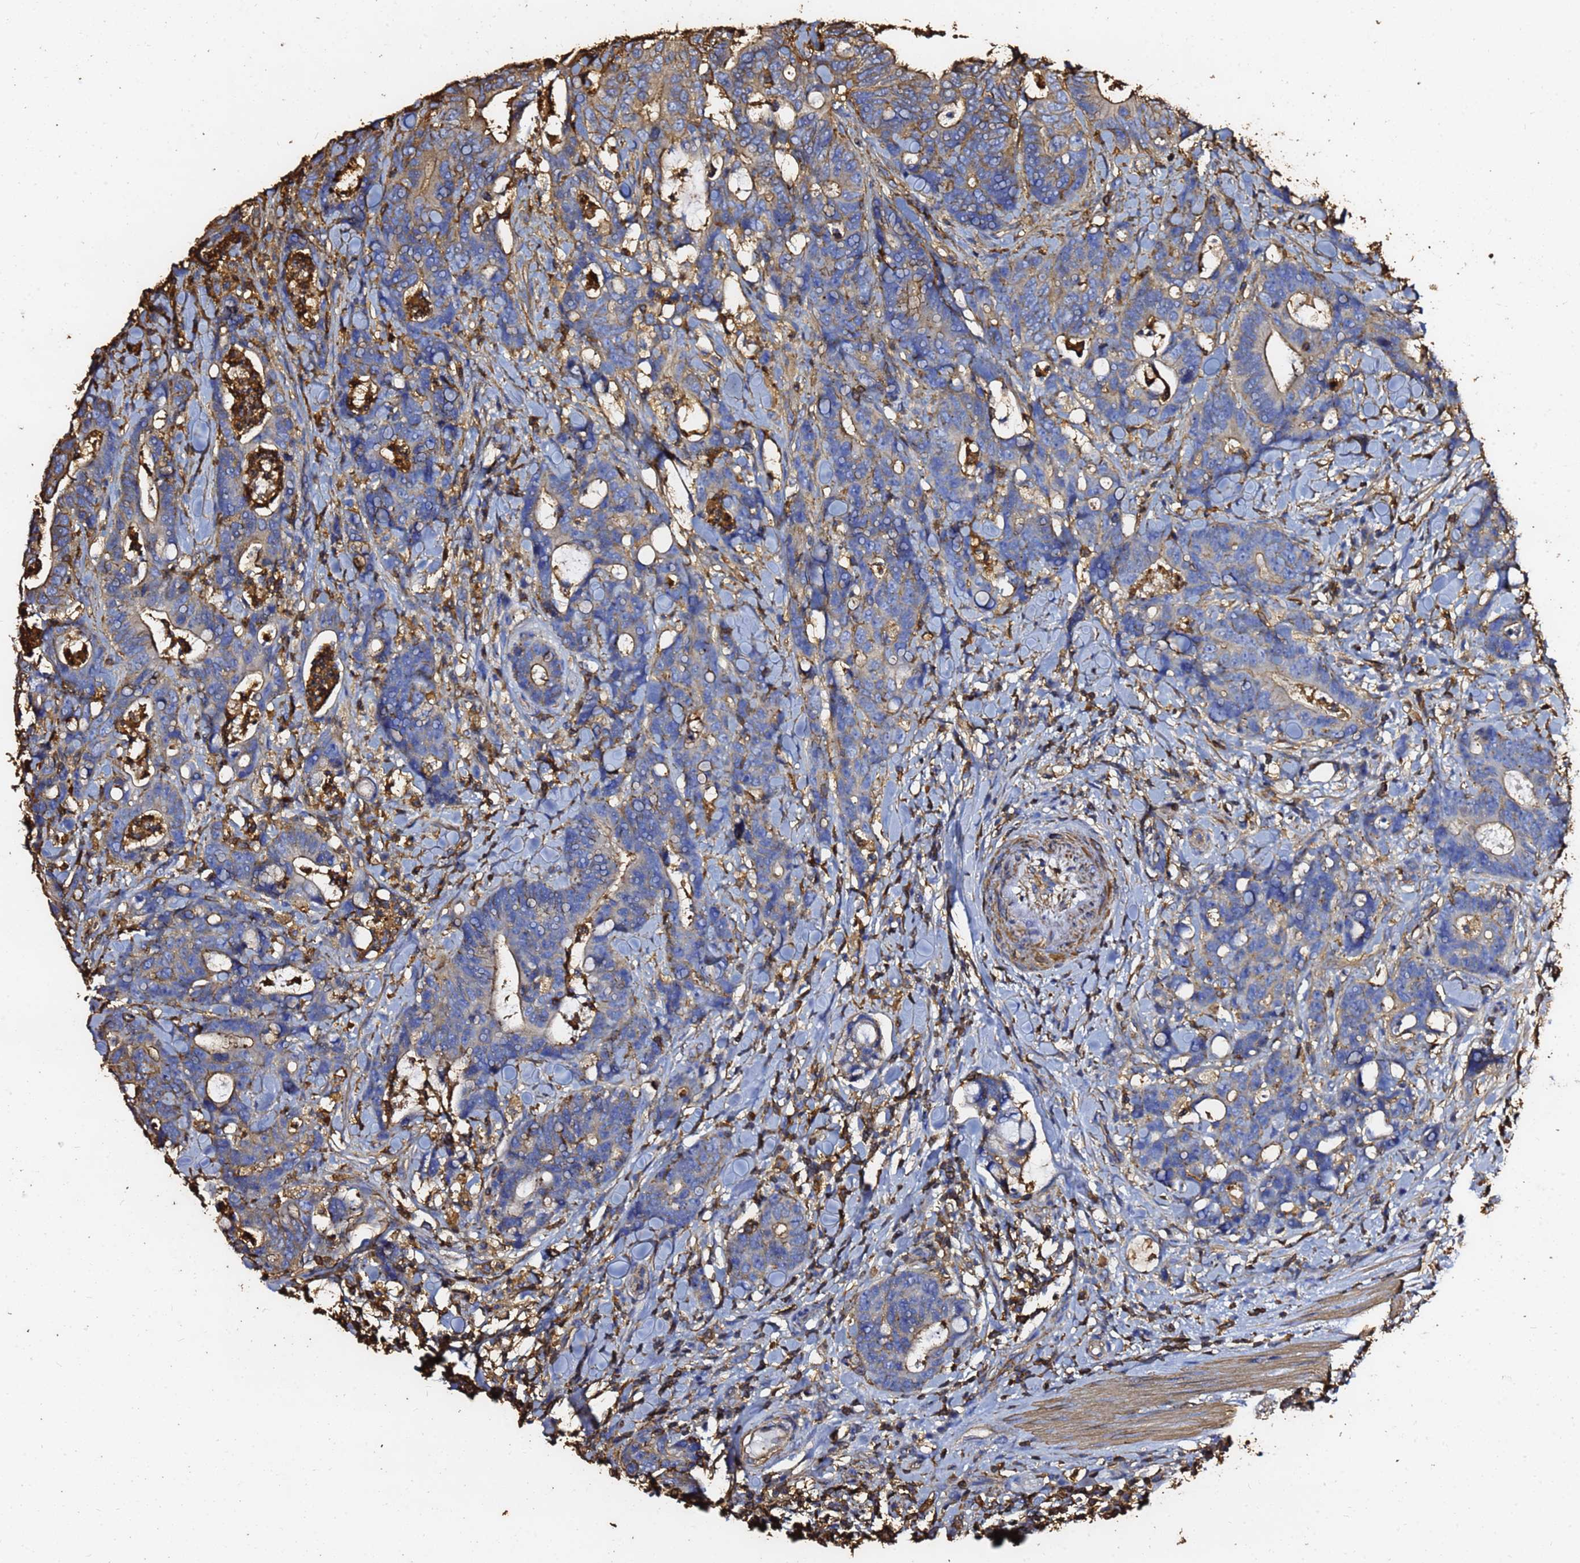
{"staining": {"intensity": "moderate", "quantity": "25%-75%", "location": "cytoplasmic/membranous"}, "tissue": "colorectal cancer", "cell_type": "Tumor cells", "image_type": "cancer", "snomed": [{"axis": "morphology", "description": "Adenocarcinoma, NOS"}, {"axis": "topography", "description": "Colon"}], "caption": "Immunohistochemistry of colorectal cancer exhibits medium levels of moderate cytoplasmic/membranous staining in about 25%-75% of tumor cells.", "gene": "ACTB", "patient": {"sex": "female", "age": 82}}